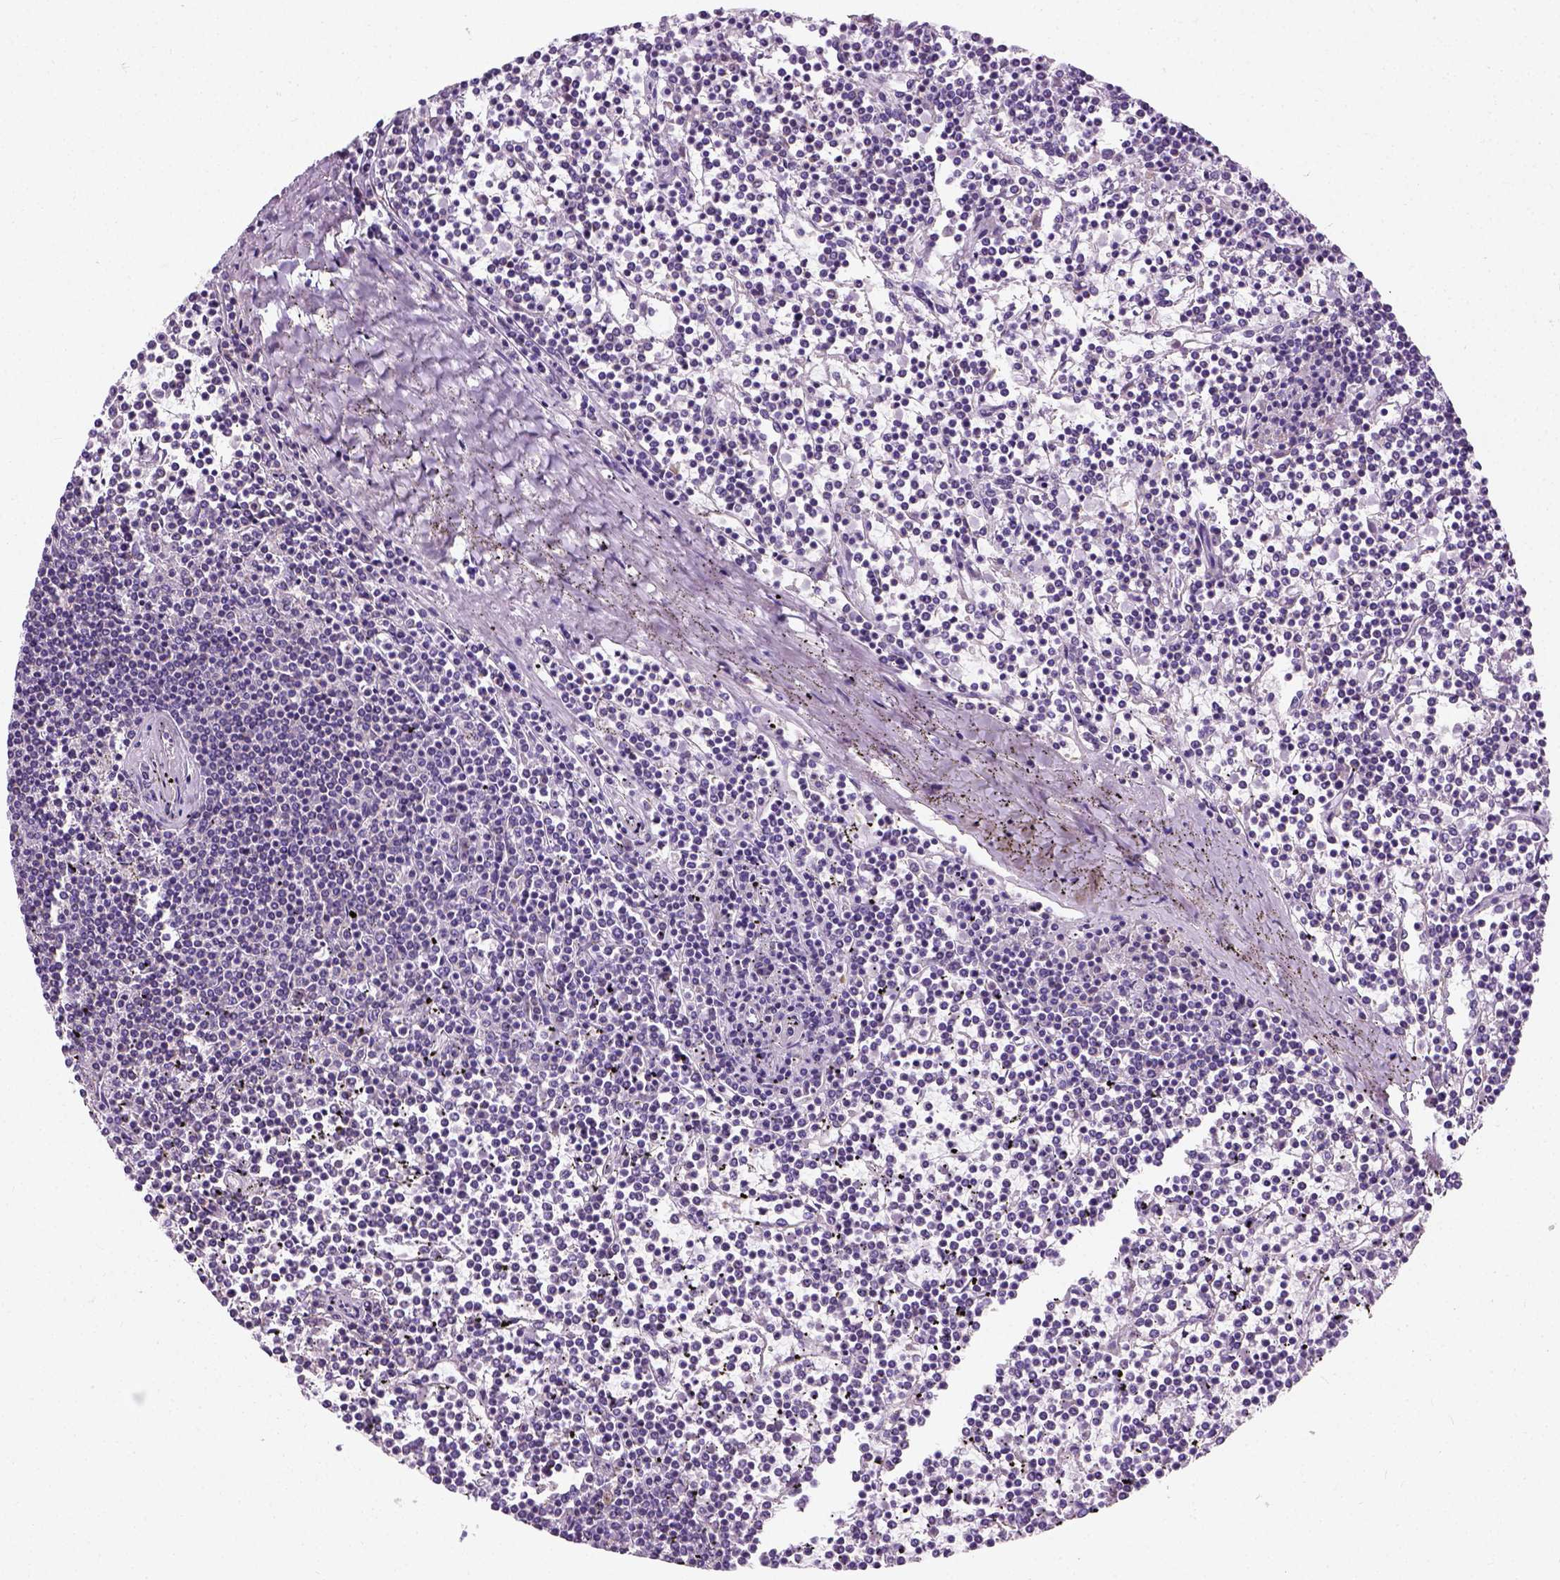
{"staining": {"intensity": "negative", "quantity": "none", "location": "none"}, "tissue": "lymphoma", "cell_type": "Tumor cells", "image_type": "cancer", "snomed": [{"axis": "morphology", "description": "Malignant lymphoma, non-Hodgkin's type, Low grade"}, {"axis": "topography", "description": "Spleen"}], "caption": "An immunohistochemistry (IHC) micrograph of lymphoma is shown. There is no staining in tumor cells of lymphoma. (Stains: DAB (3,3'-diaminobenzidine) immunohistochemistry (IHC) with hematoxylin counter stain, Microscopy: brightfield microscopy at high magnification).", "gene": "CHODL", "patient": {"sex": "female", "age": 19}}